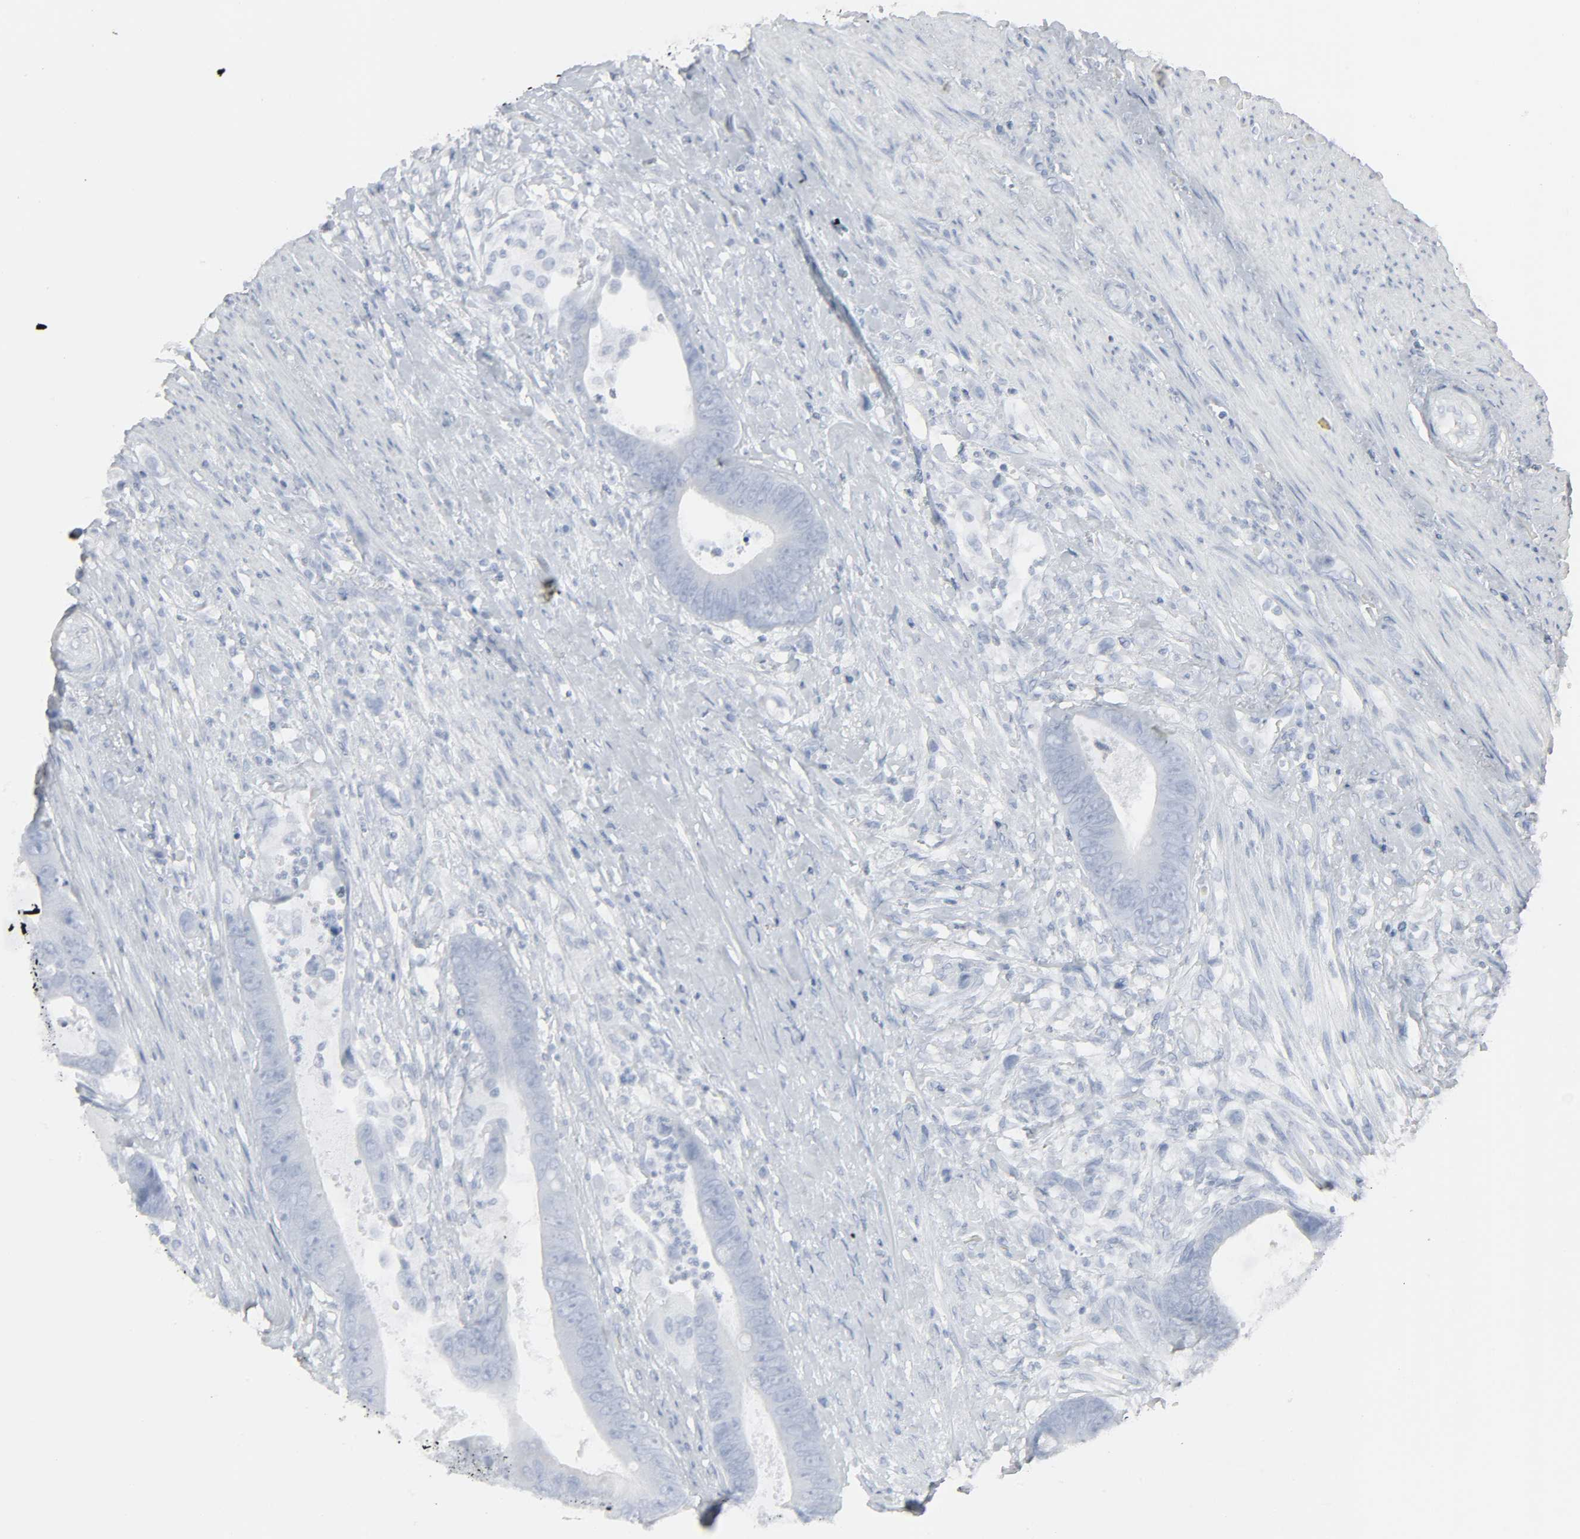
{"staining": {"intensity": "negative", "quantity": "none", "location": "none"}, "tissue": "colorectal cancer", "cell_type": "Tumor cells", "image_type": "cancer", "snomed": [{"axis": "morphology", "description": "Adenocarcinoma, NOS"}, {"axis": "topography", "description": "Rectum"}], "caption": "Immunohistochemistry histopathology image of adenocarcinoma (colorectal) stained for a protein (brown), which reveals no expression in tumor cells.", "gene": "ZNF222", "patient": {"sex": "female", "age": 77}}